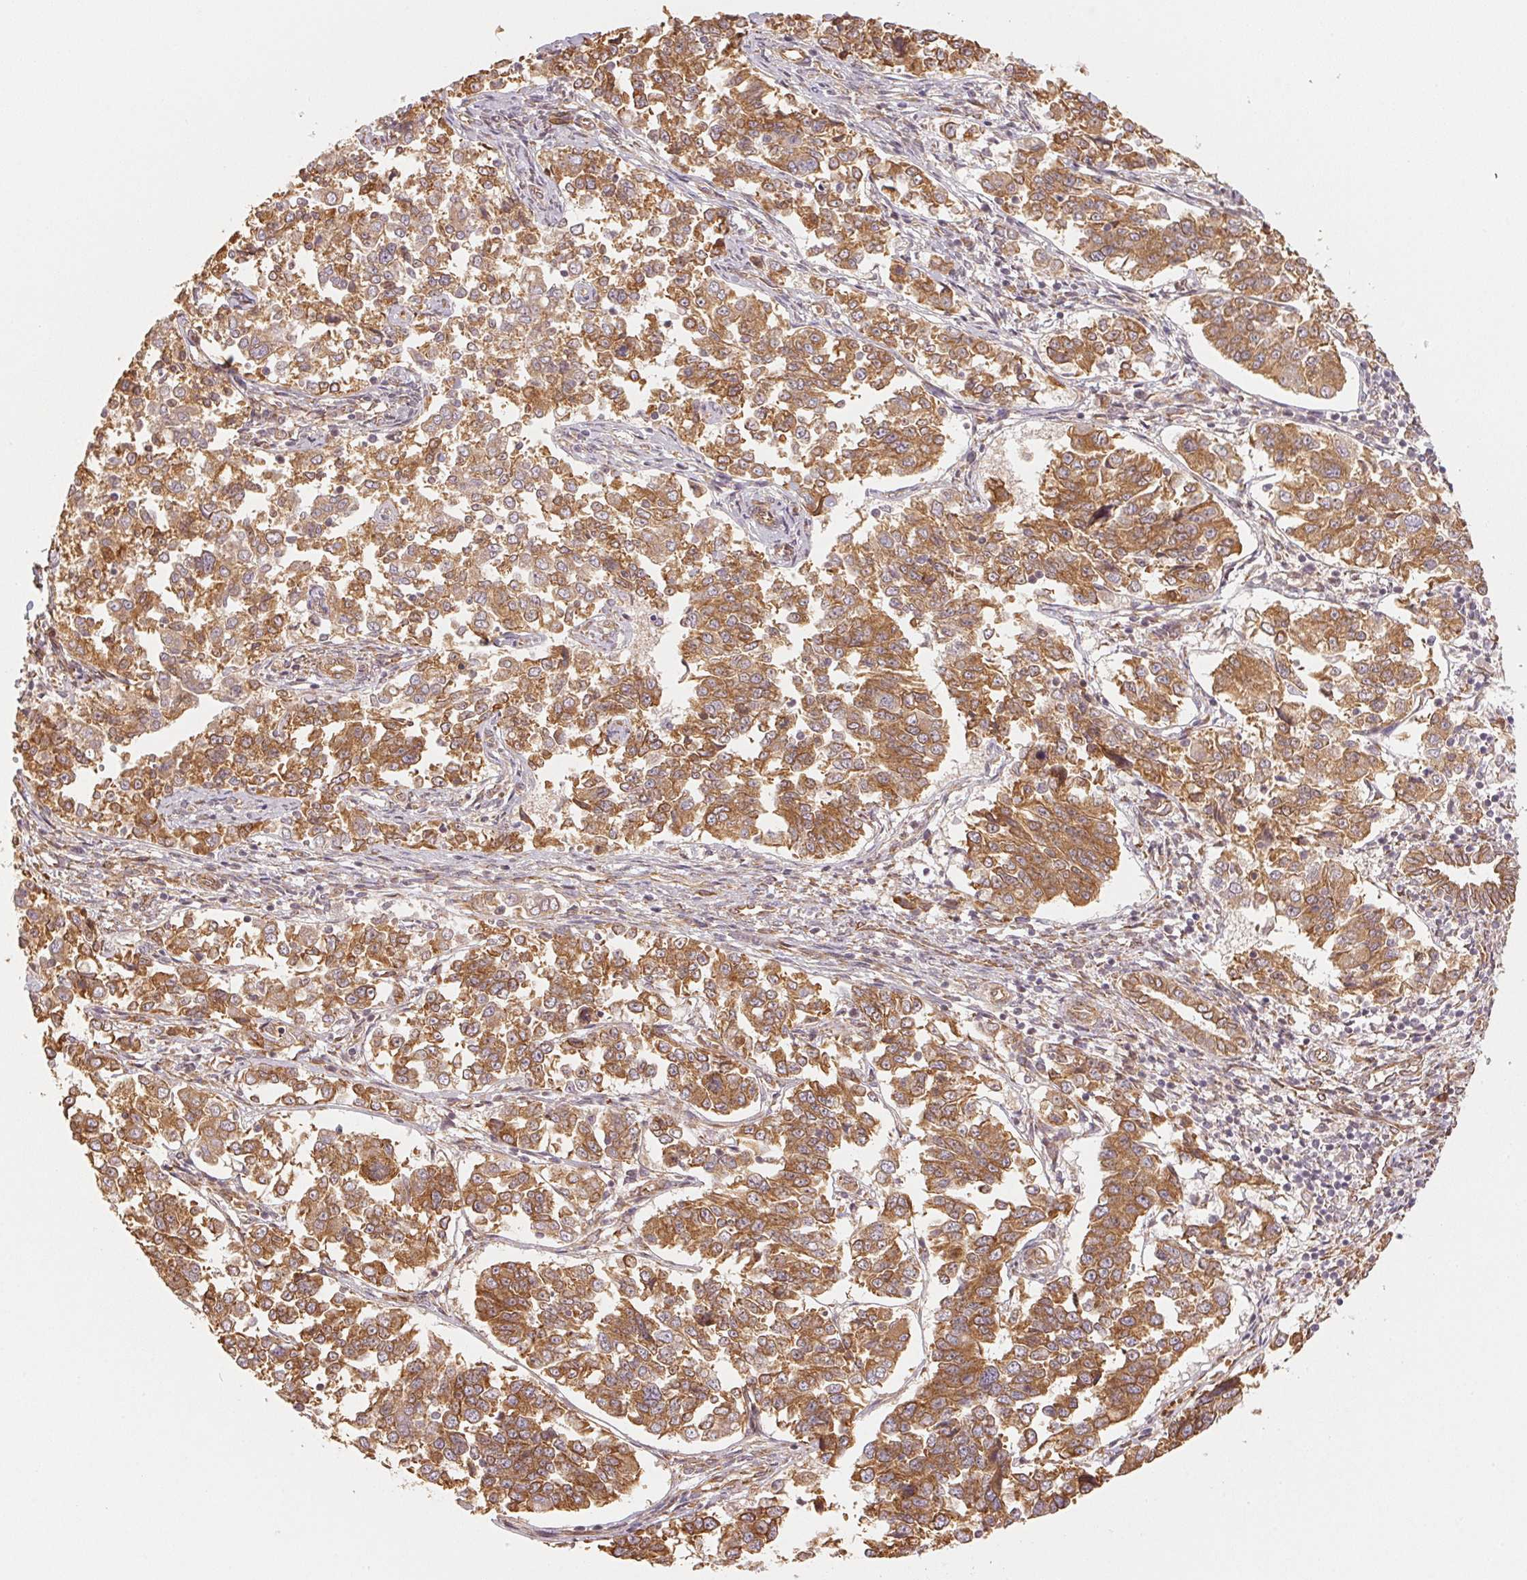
{"staining": {"intensity": "strong", "quantity": ">75%", "location": "cytoplasmic/membranous"}, "tissue": "endometrial cancer", "cell_type": "Tumor cells", "image_type": "cancer", "snomed": [{"axis": "morphology", "description": "Adenocarcinoma, NOS"}, {"axis": "topography", "description": "Endometrium"}], "caption": "The image demonstrates staining of endometrial cancer, revealing strong cytoplasmic/membranous protein expression (brown color) within tumor cells.", "gene": "STRN4", "patient": {"sex": "female", "age": 43}}